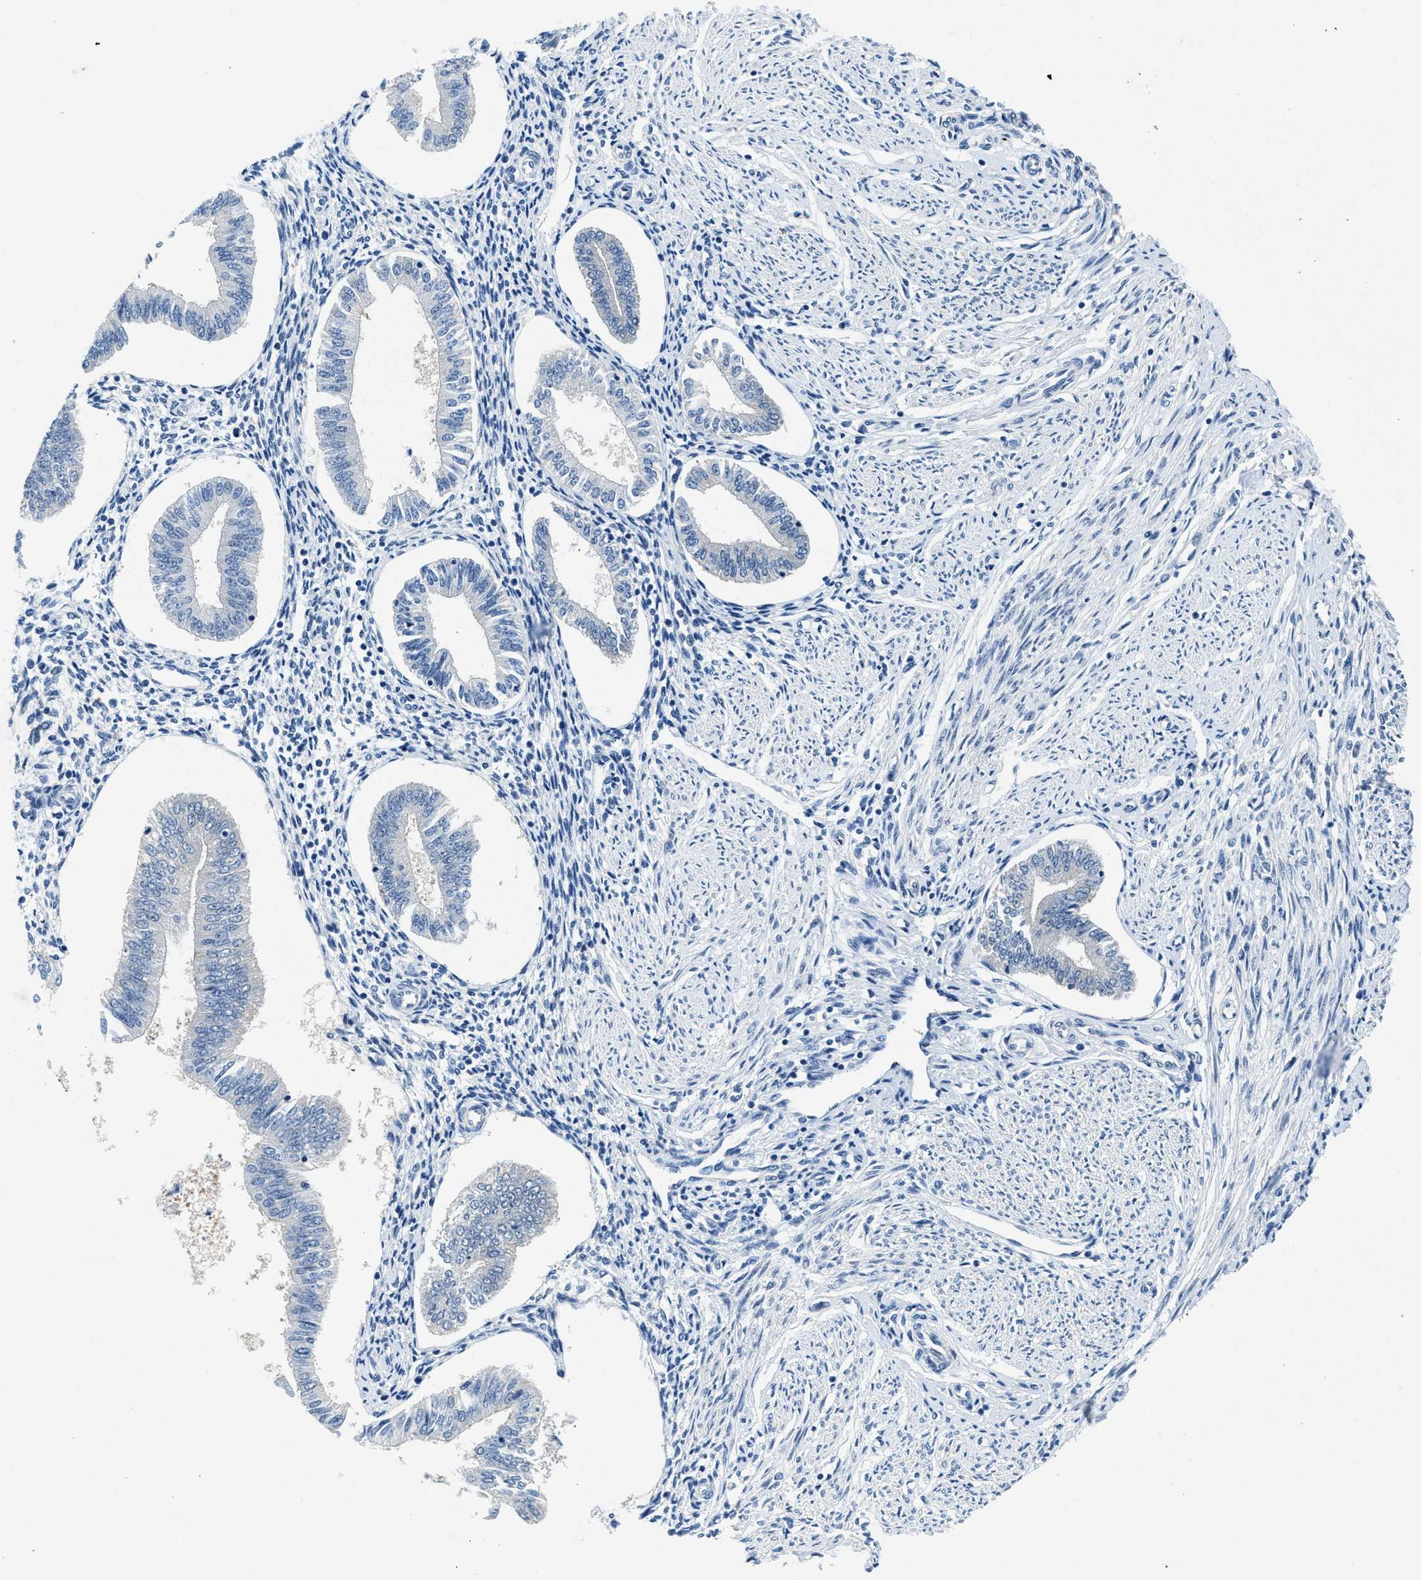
{"staining": {"intensity": "negative", "quantity": "none", "location": "none"}, "tissue": "endometrium", "cell_type": "Cells in endometrial stroma", "image_type": "normal", "snomed": [{"axis": "morphology", "description": "Normal tissue, NOS"}, {"axis": "topography", "description": "Endometrium"}], "caption": "Photomicrograph shows no protein positivity in cells in endometrial stroma of benign endometrium. (DAB (3,3'-diaminobenzidine) immunohistochemistry (IHC), high magnification).", "gene": "COPS2", "patient": {"sex": "female", "age": 50}}